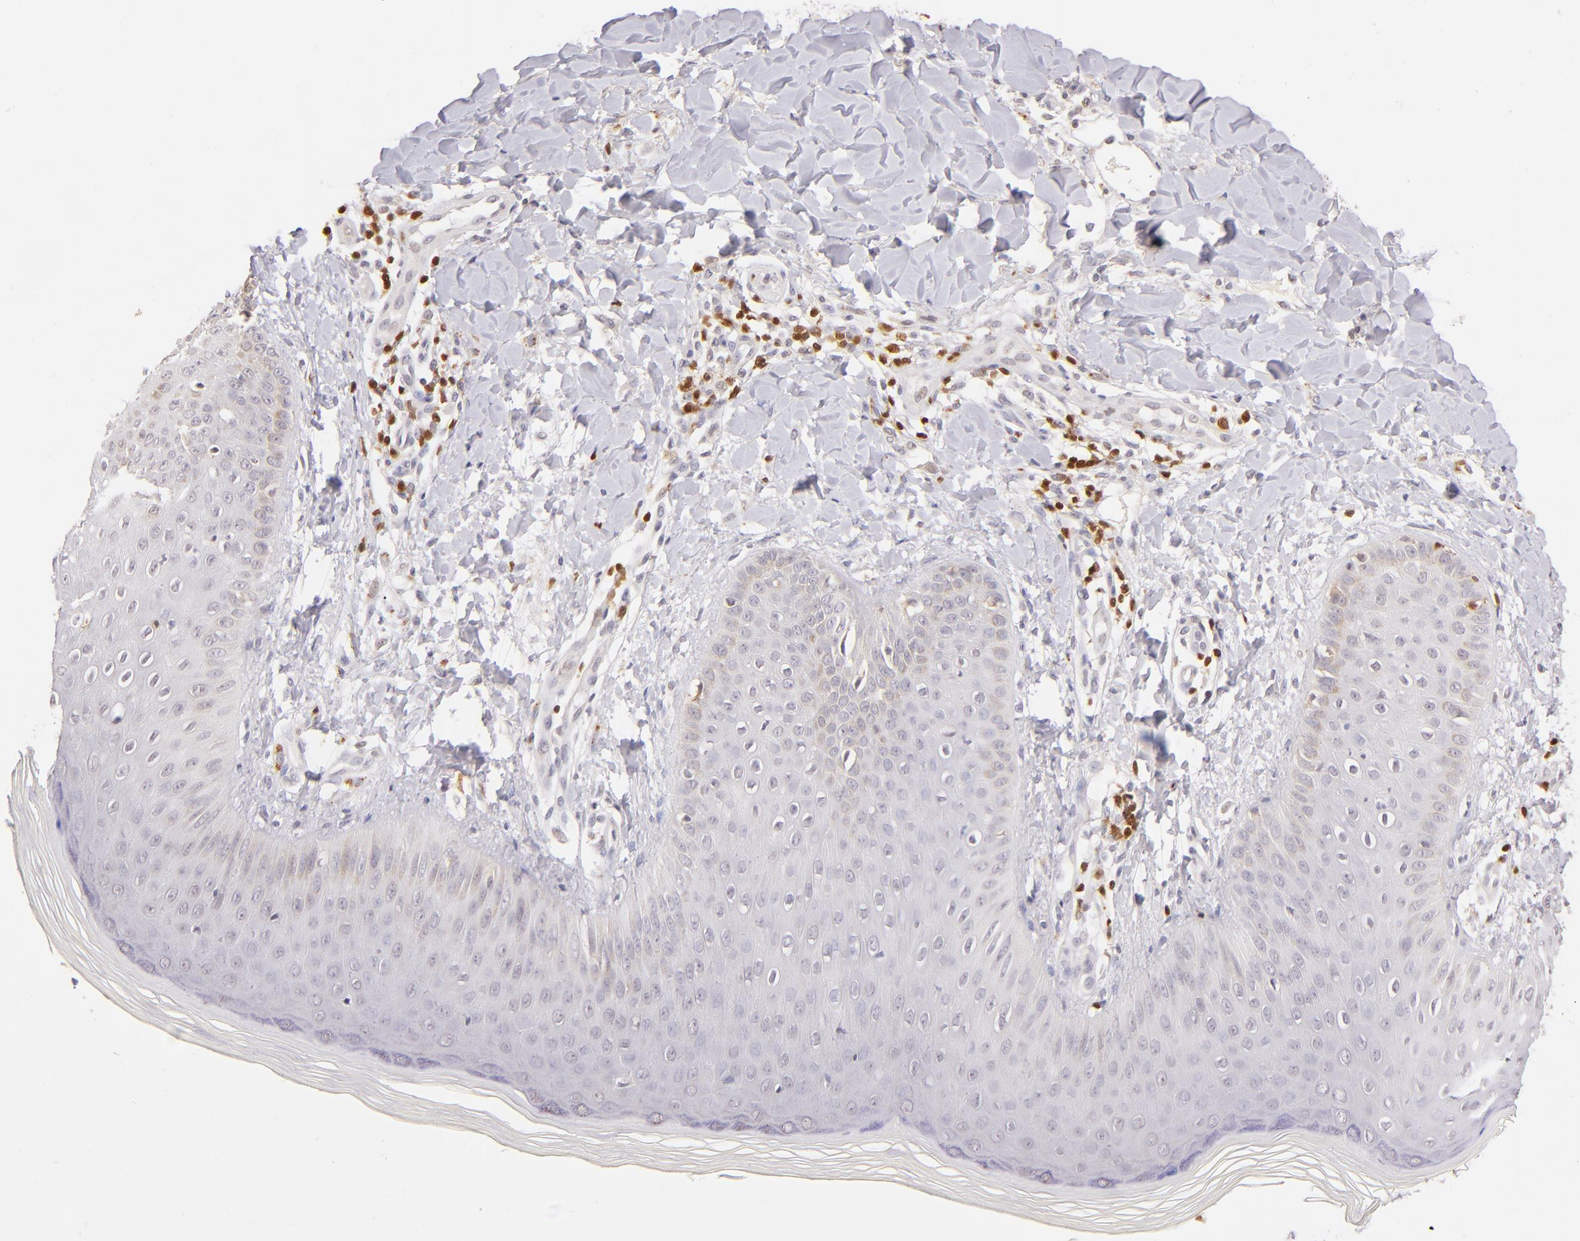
{"staining": {"intensity": "negative", "quantity": "none", "location": "none"}, "tissue": "skin", "cell_type": "Epidermal cells", "image_type": "normal", "snomed": [{"axis": "morphology", "description": "Normal tissue, NOS"}, {"axis": "morphology", "description": "Inflammation, NOS"}, {"axis": "topography", "description": "Soft tissue"}, {"axis": "topography", "description": "Anal"}], "caption": "DAB (3,3'-diaminobenzidine) immunohistochemical staining of normal human skin displays no significant staining in epidermal cells.", "gene": "ZAP70", "patient": {"sex": "female", "age": 15}}